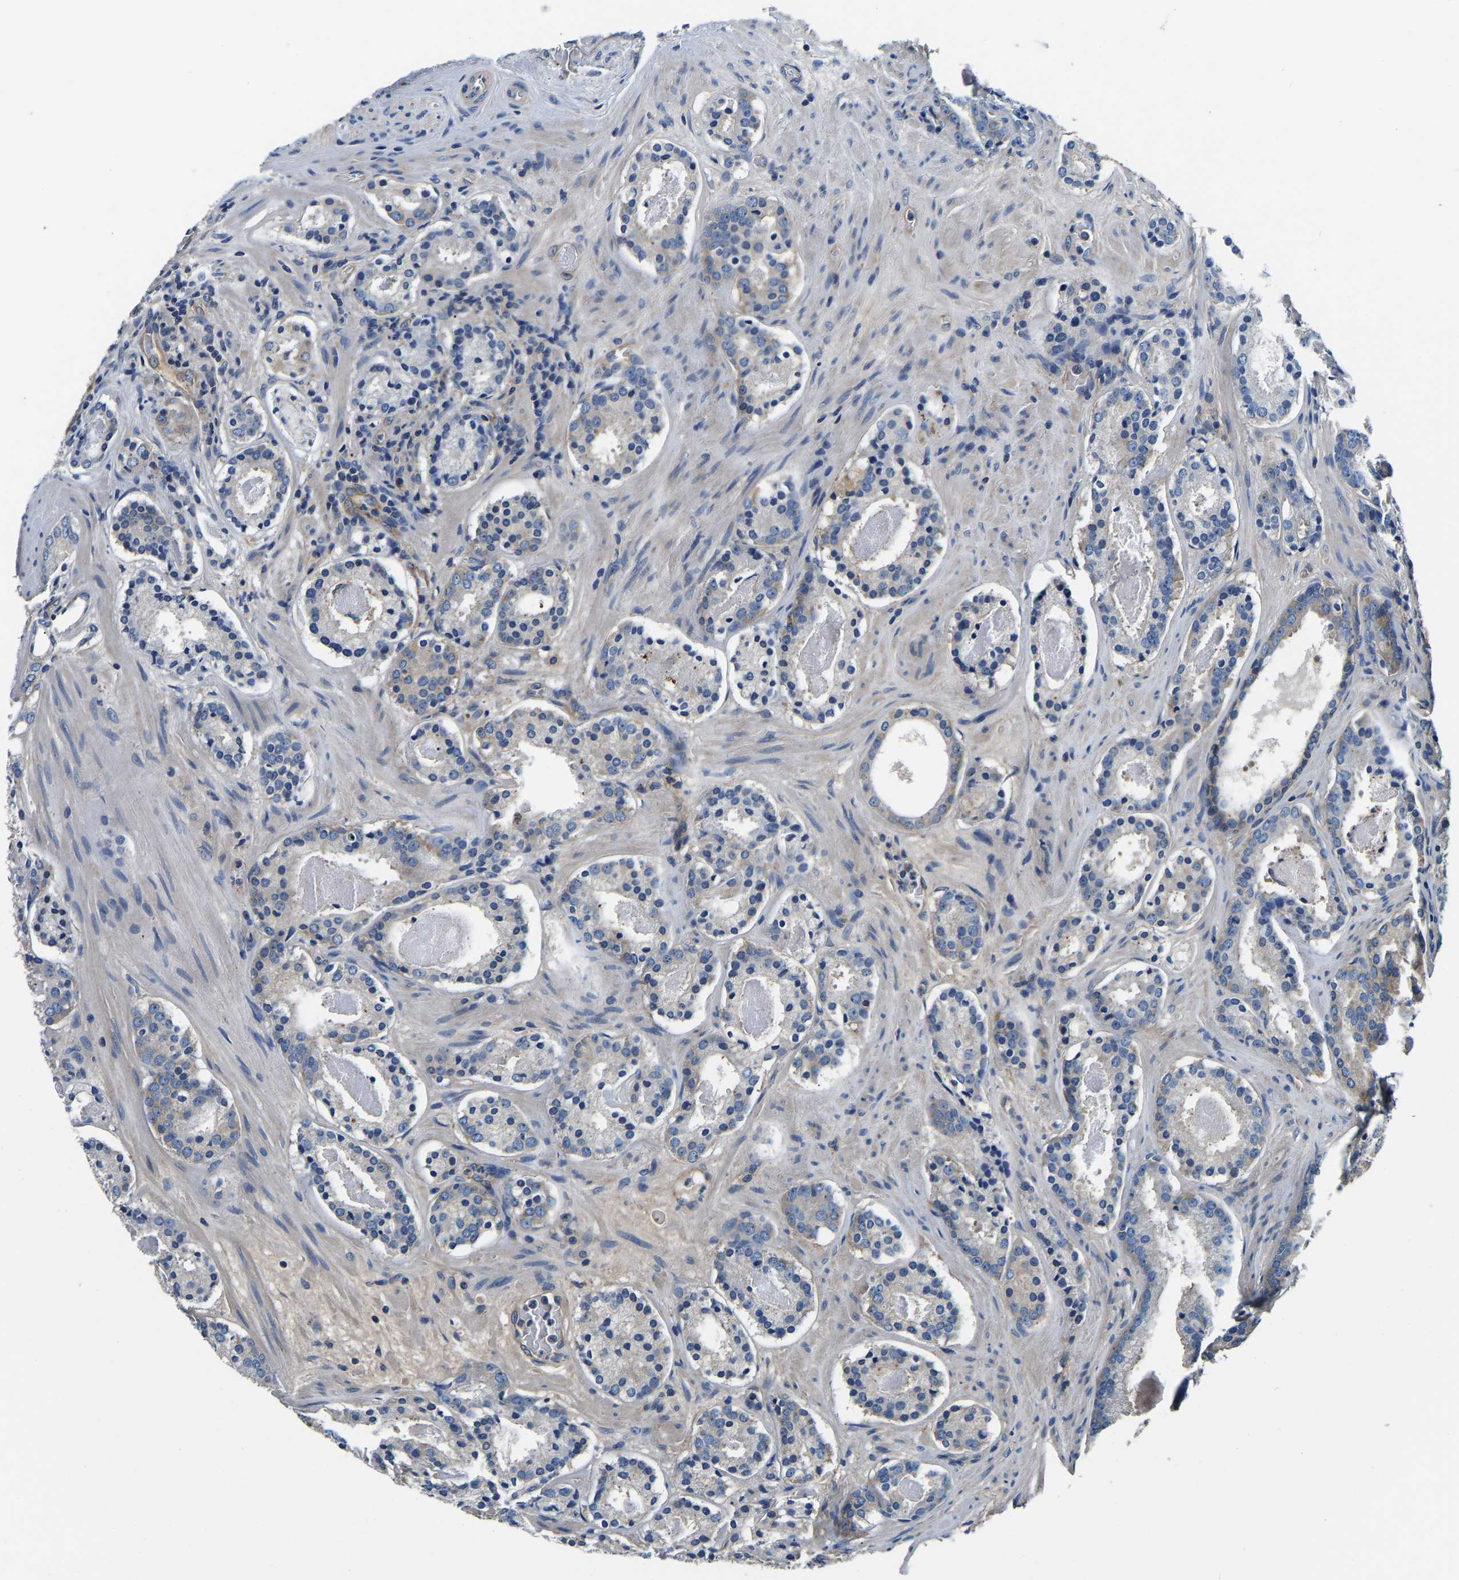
{"staining": {"intensity": "negative", "quantity": "none", "location": "none"}, "tissue": "prostate cancer", "cell_type": "Tumor cells", "image_type": "cancer", "snomed": [{"axis": "morphology", "description": "Adenocarcinoma, Low grade"}, {"axis": "topography", "description": "Prostate"}], "caption": "Immunohistochemistry histopathology image of human prostate cancer stained for a protein (brown), which shows no staining in tumor cells.", "gene": "SH3GLB1", "patient": {"sex": "male", "age": 69}}